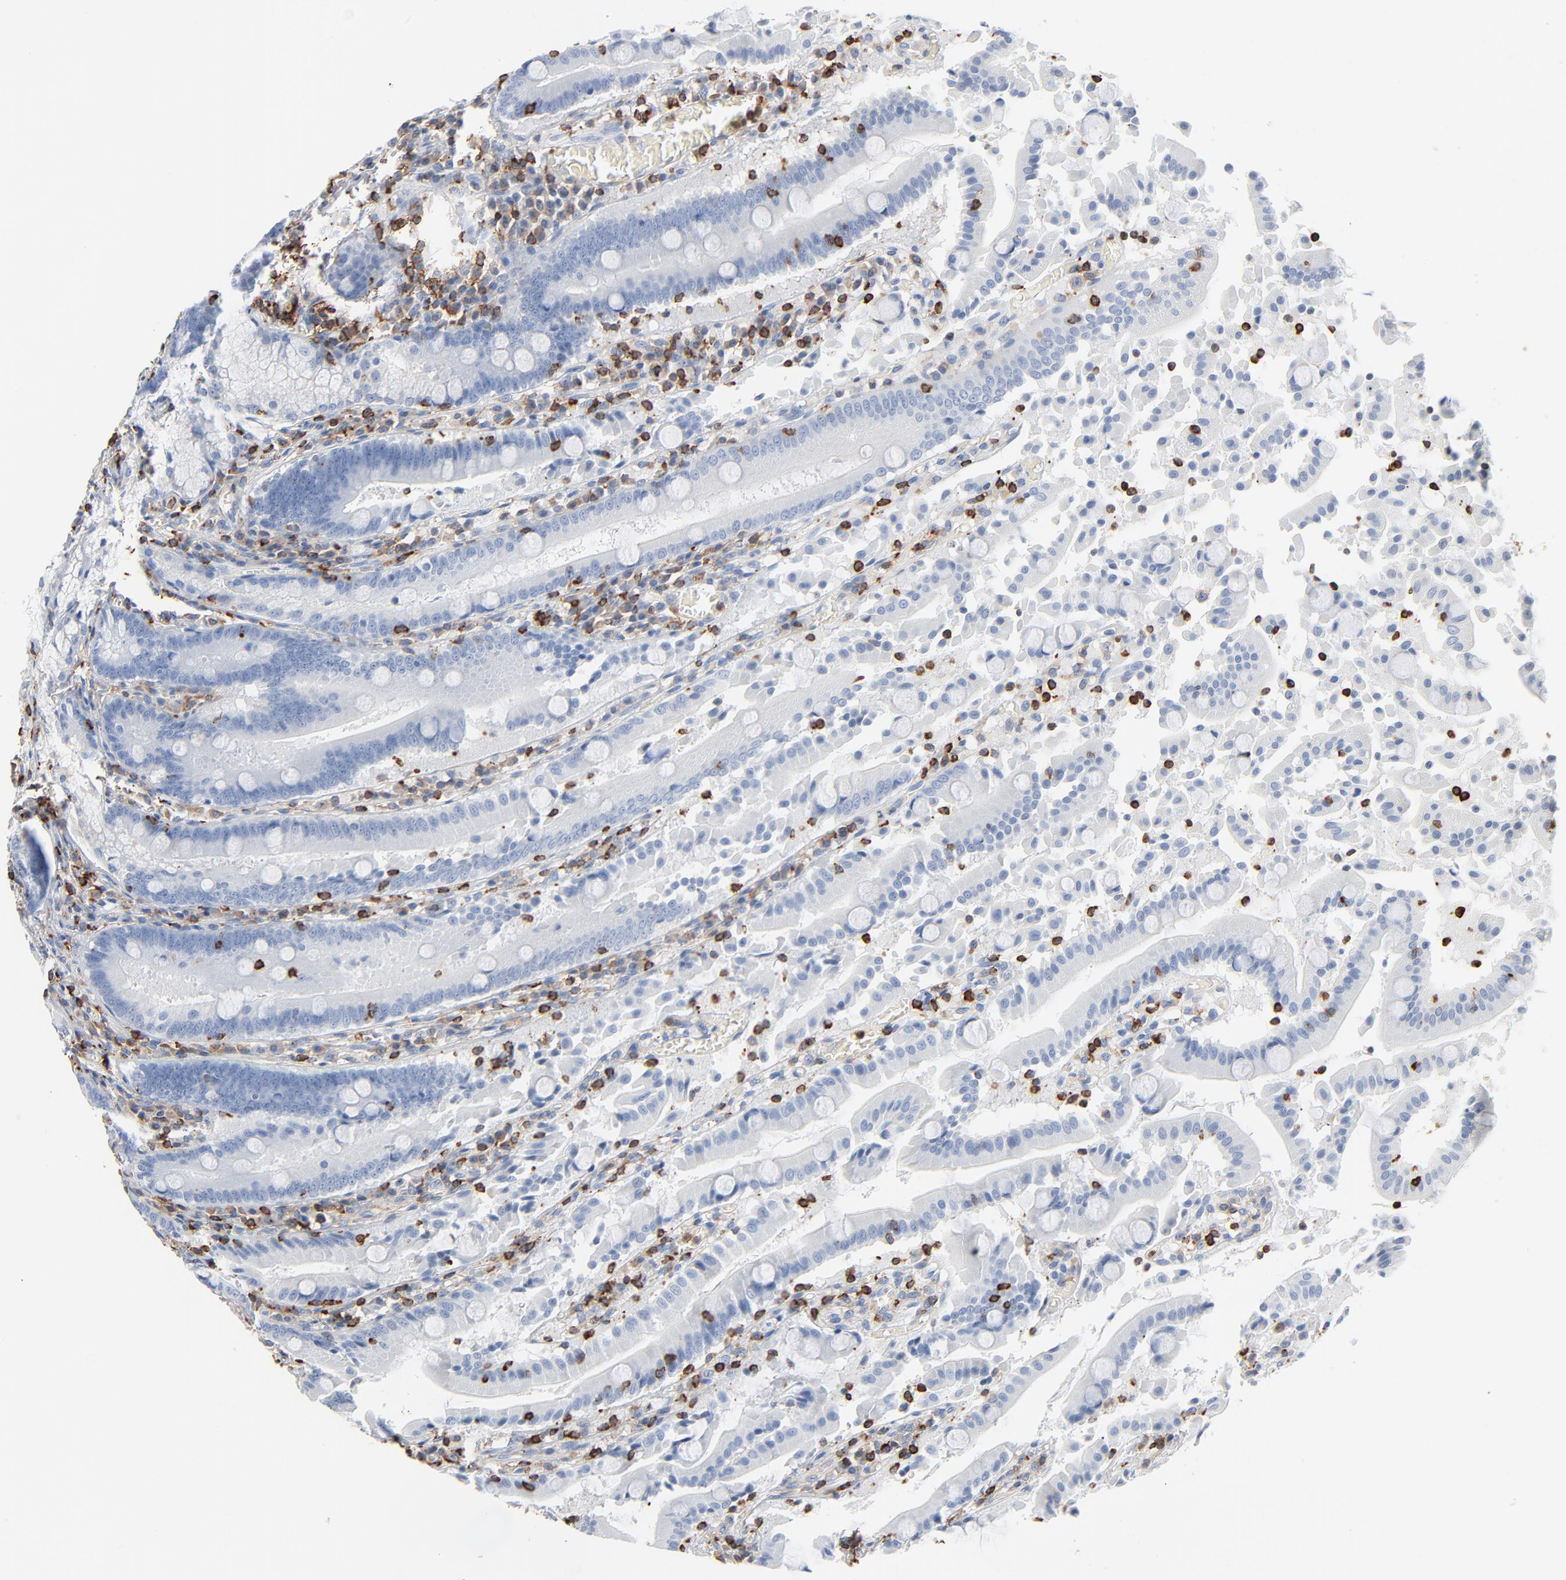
{"staining": {"intensity": "negative", "quantity": "none", "location": "none"}, "tissue": "stomach", "cell_type": "Glandular cells", "image_type": "normal", "snomed": [{"axis": "morphology", "description": "Normal tissue, NOS"}, {"axis": "topography", "description": "Stomach, lower"}], "caption": "Photomicrograph shows no protein staining in glandular cells of normal stomach.", "gene": "SH3KBP1", "patient": {"sex": "male", "age": 56}}